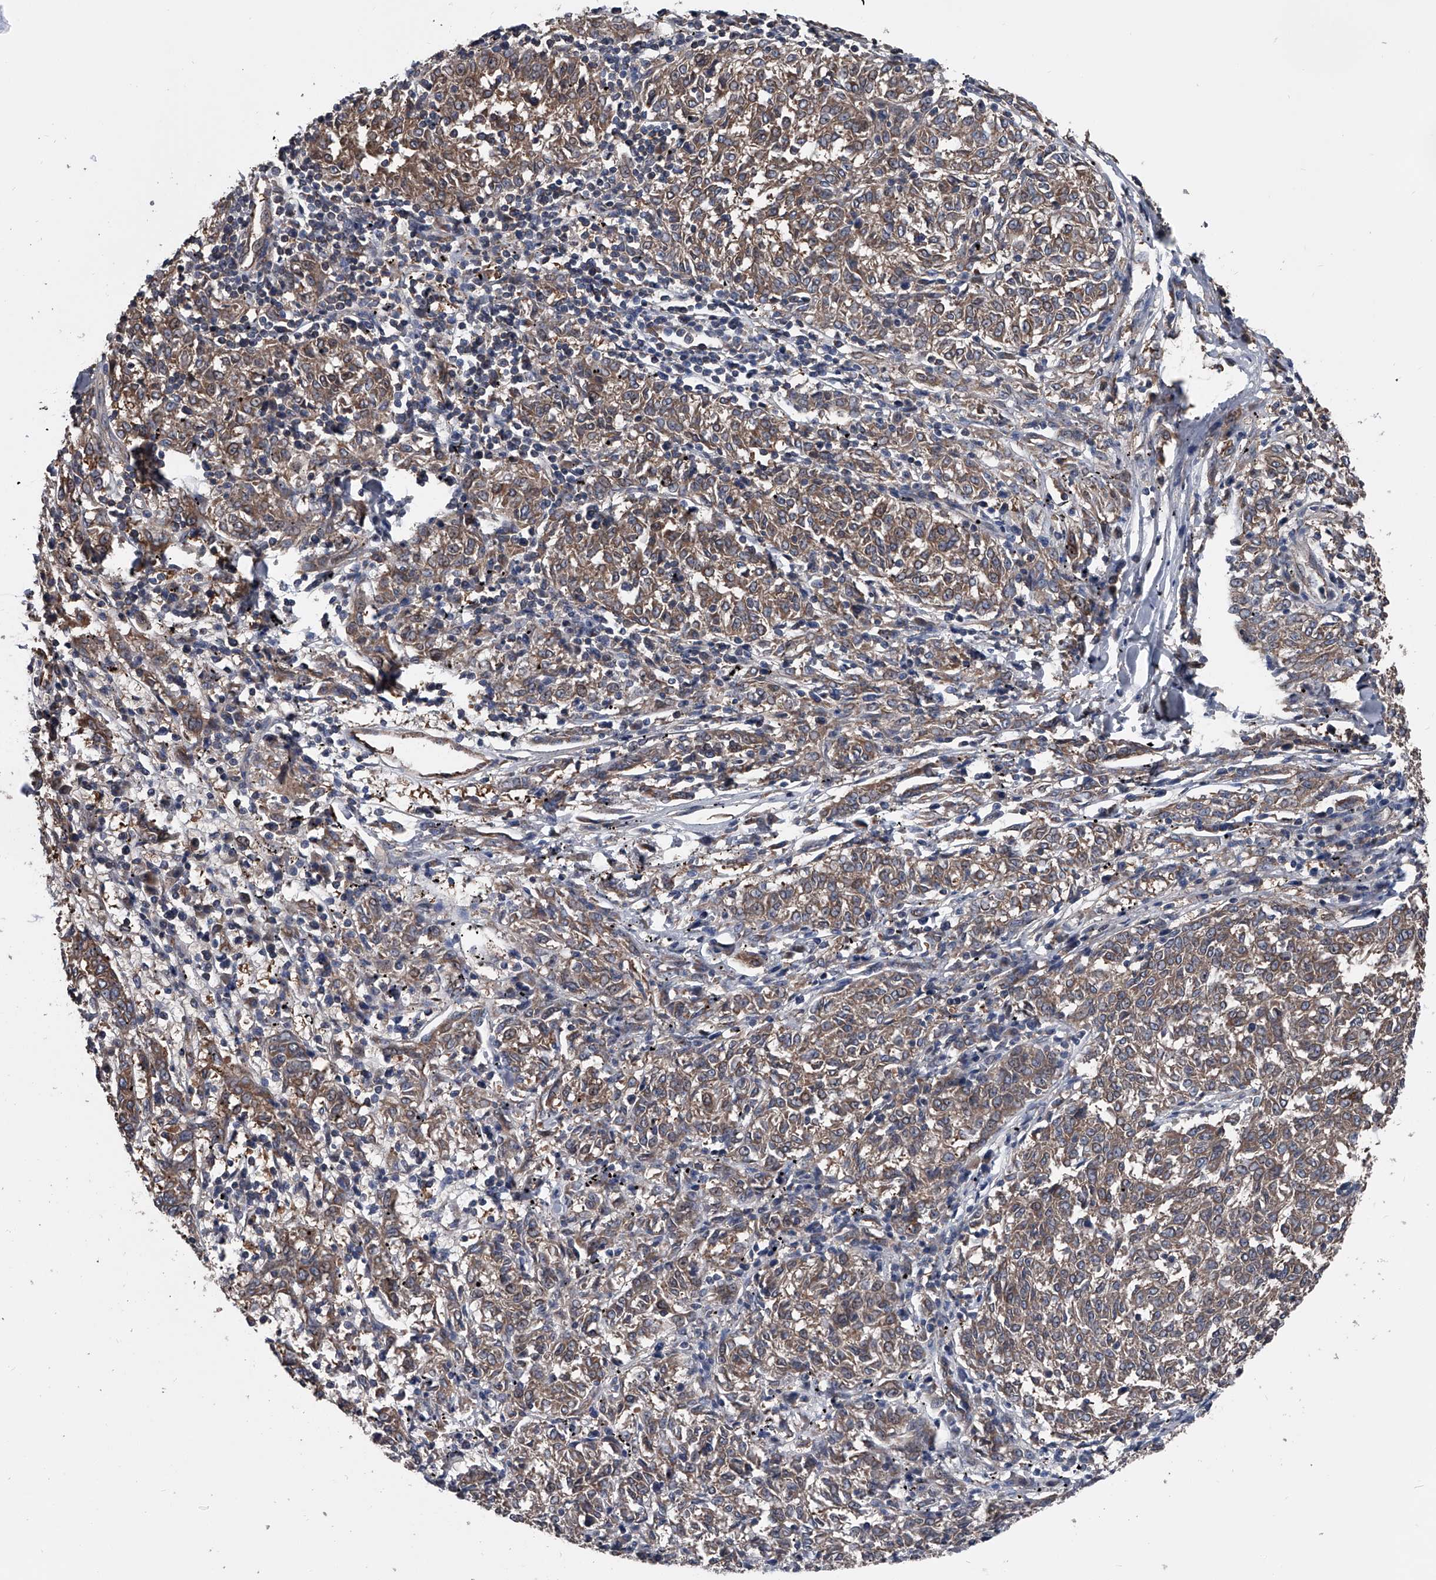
{"staining": {"intensity": "moderate", "quantity": ">75%", "location": "cytoplasmic/membranous"}, "tissue": "melanoma", "cell_type": "Tumor cells", "image_type": "cancer", "snomed": [{"axis": "morphology", "description": "Malignant melanoma, NOS"}, {"axis": "topography", "description": "Skin"}], "caption": "The histopathology image exhibits a brown stain indicating the presence of a protein in the cytoplasmic/membranous of tumor cells in melanoma.", "gene": "KIF13A", "patient": {"sex": "female", "age": 72}}